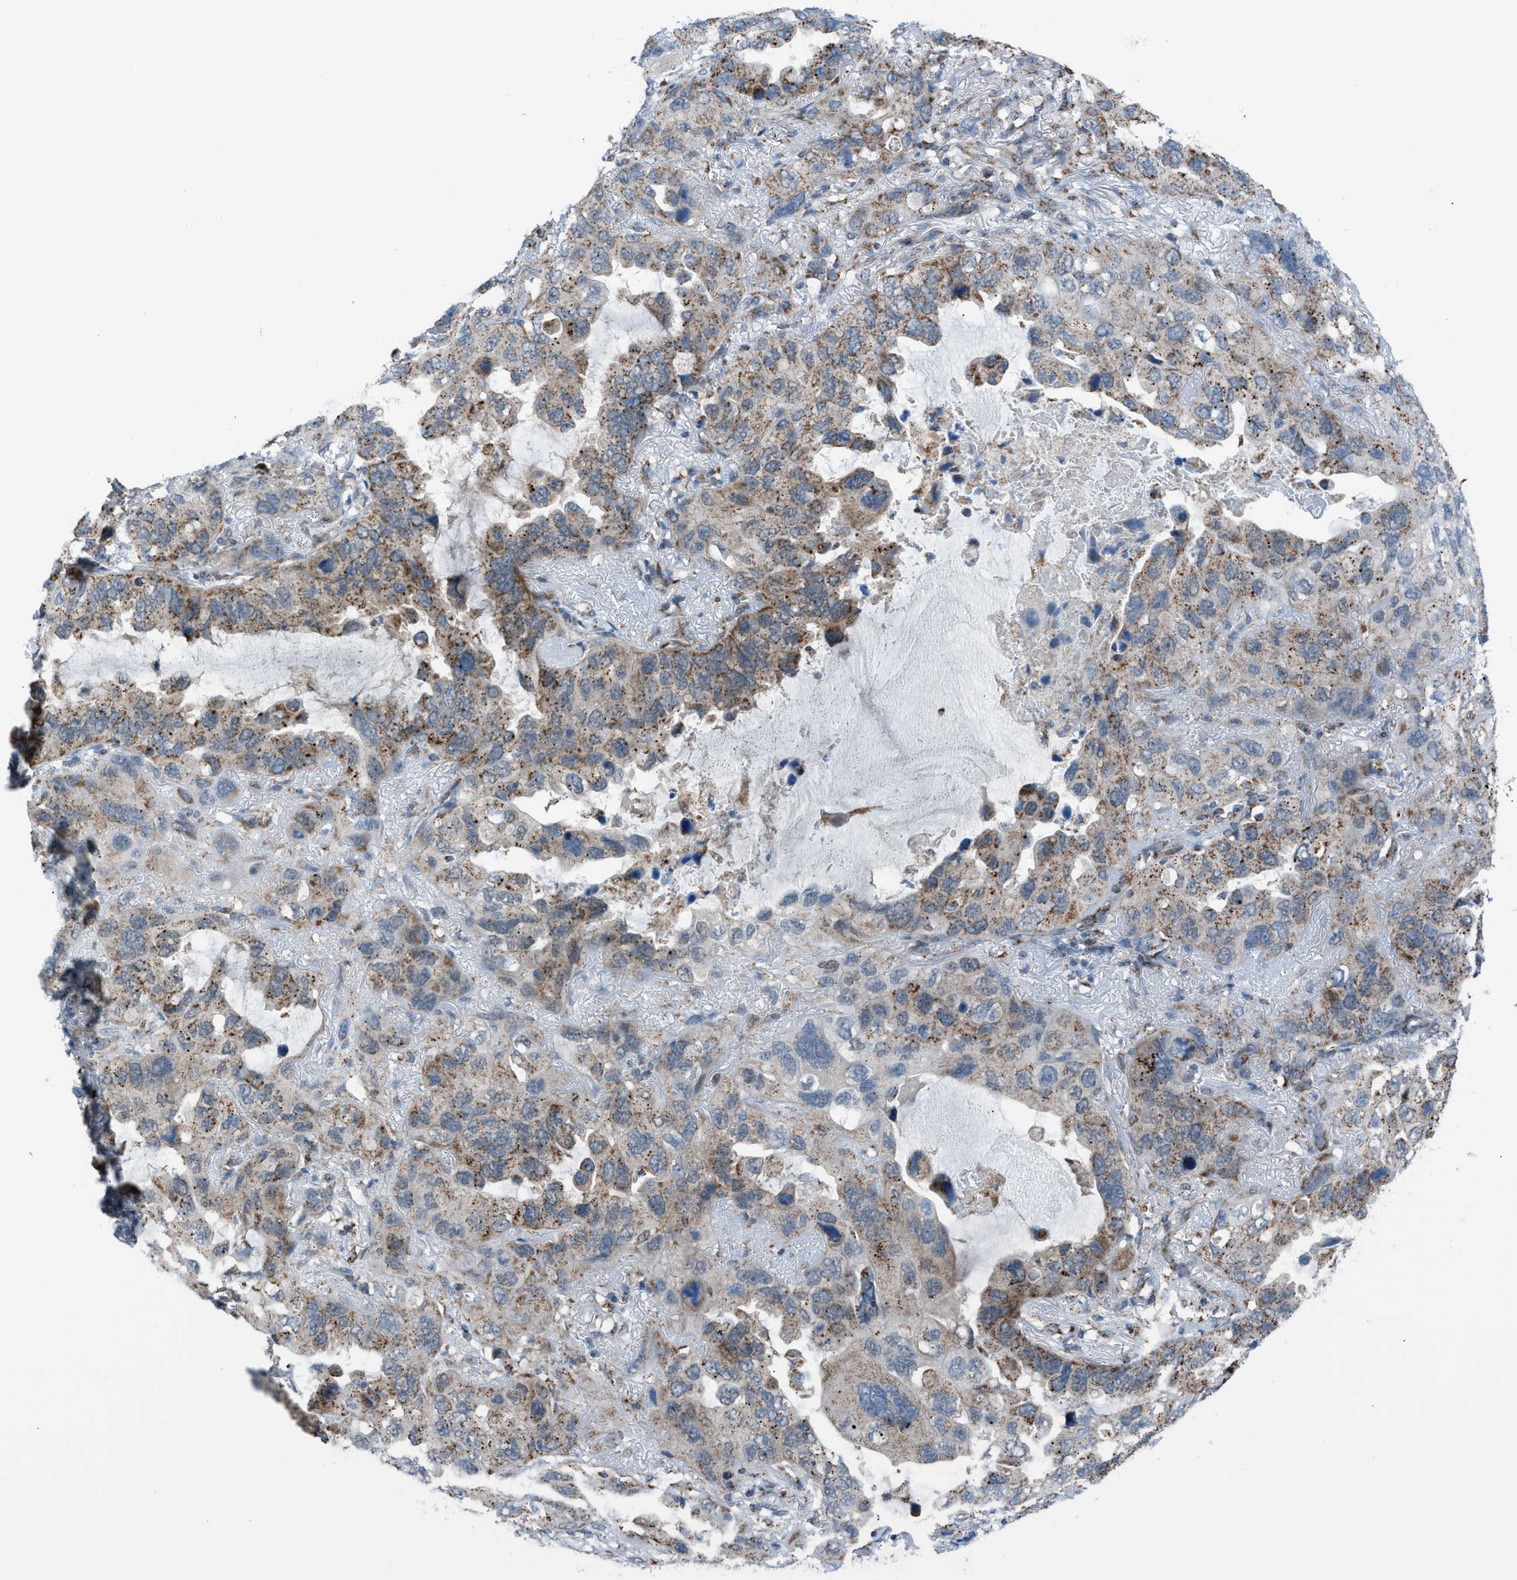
{"staining": {"intensity": "moderate", "quantity": "25%-75%", "location": "cytoplasmic/membranous"}, "tissue": "lung cancer", "cell_type": "Tumor cells", "image_type": "cancer", "snomed": [{"axis": "morphology", "description": "Squamous cell carcinoma, NOS"}, {"axis": "topography", "description": "Lung"}], "caption": "This is a photomicrograph of immunohistochemistry staining of lung cancer, which shows moderate positivity in the cytoplasmic/membranous of tumor cells.", "gene": "SRM", "patient": {"sex": "female", "age": 73}}